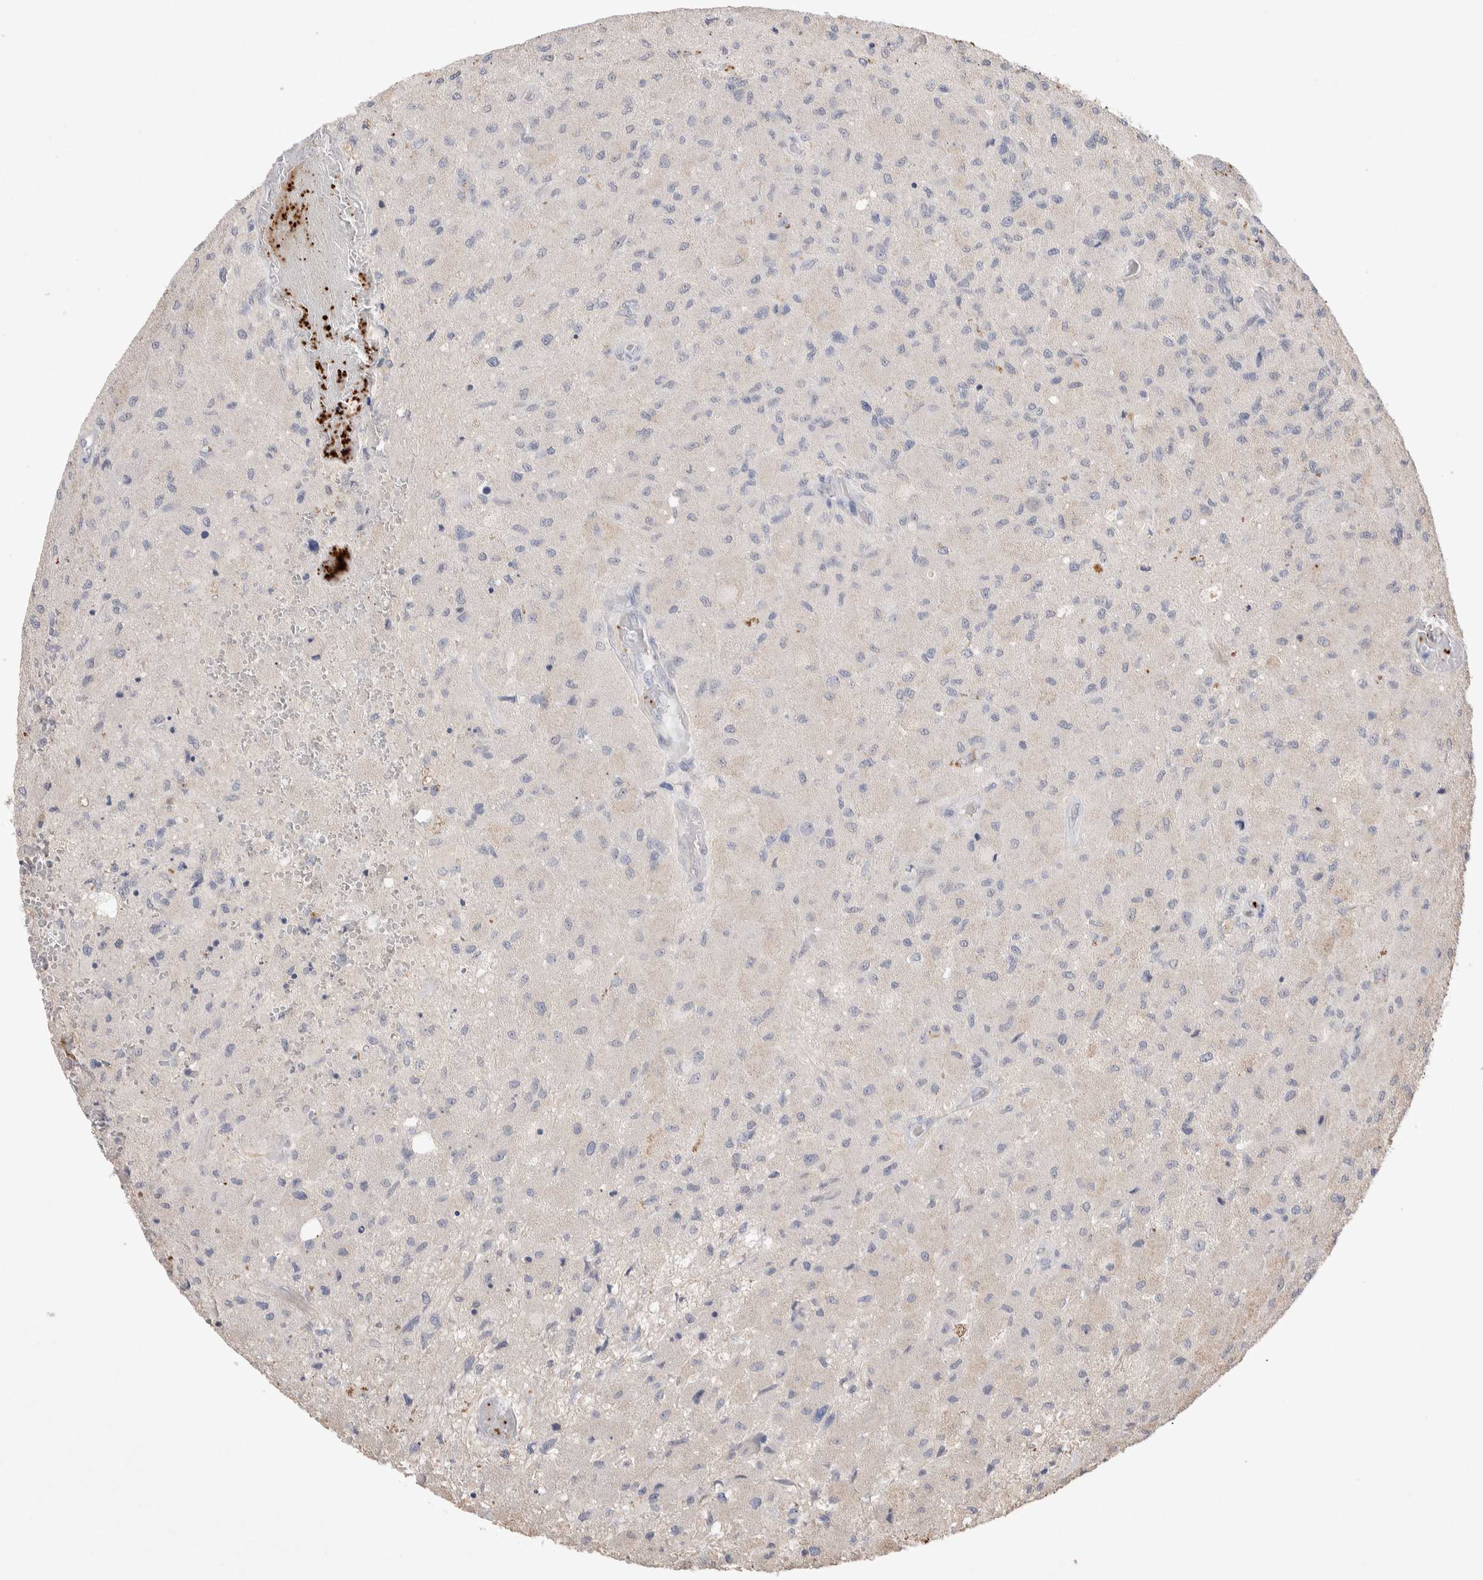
{"staining": {"intensity": "negative", "quantity": "none", "location": "none"}, "tissue": "glioma", "cell_type": "Tumor cells", "image_type": "cancer", "snomed": [{"axis": "morphology", "description": "Normal tissue, NOS"}, {"axis": "morphology", "description": "Glioma, malignant, High grade"}, {"axis": "topography", "description": "Cerebral cortex"}], "caption": "A micrograph of glioma stained for a protein displays no brown staining in tumor cells. (DAB immunohistochemistry, high magnification).", "gene": "FFAR2", "patient": {"sex": "male", "age": 77}}